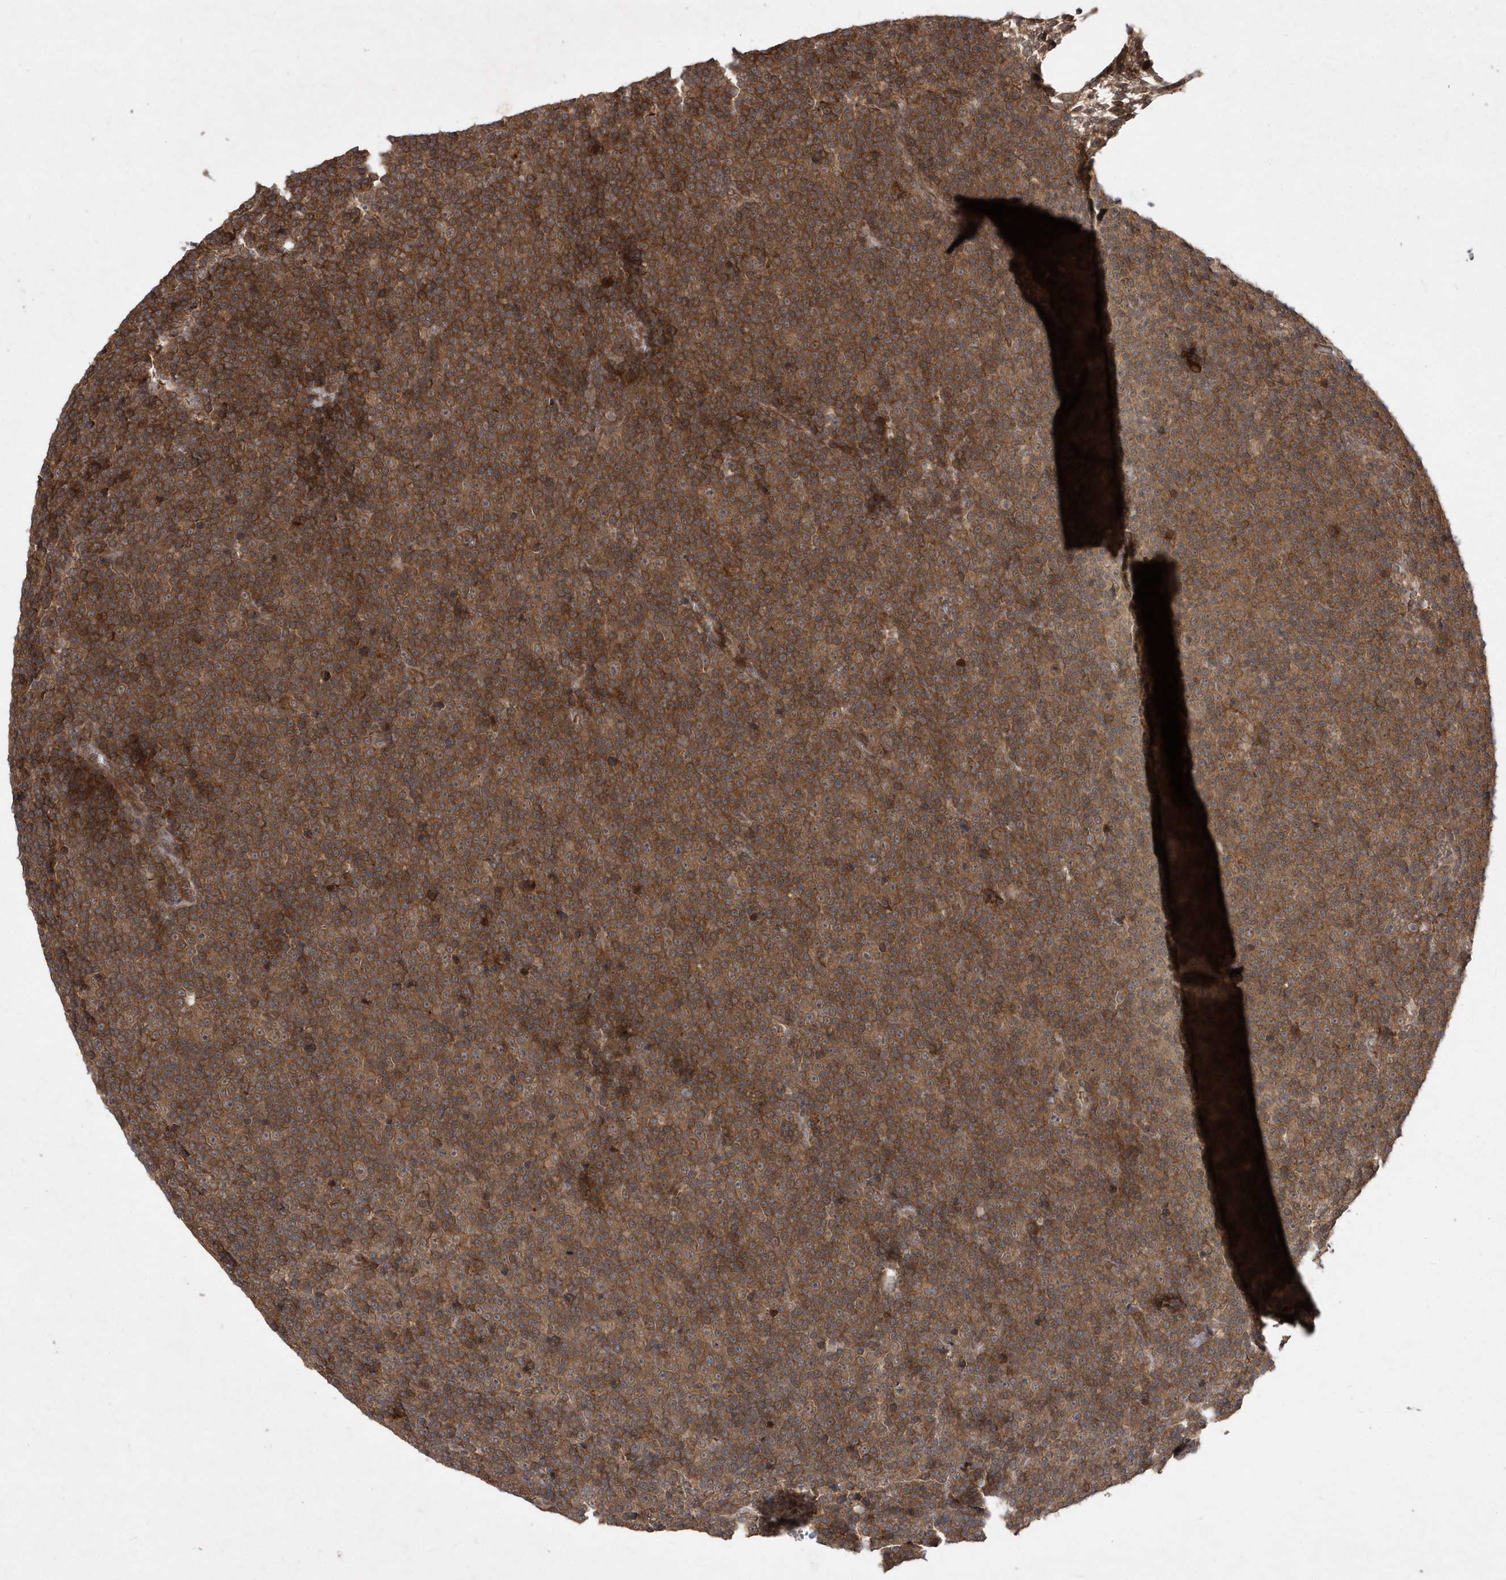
{"staining": {"intensity": "moderate", "quantity": ">75%", "location": "cytoplasmic/membranous"}, "tissue": "lymphoma", "cell_type": "Tumor cells", "image_type": "cancer", "snomed": [{"axis": "morphology", "description": "Malignant lymphoma, non-Hodgkin's type, Low grade"}, {"axis": "topography", "description": "Lymph node"}], "caption": "IHC staining of low-grade malignant lymphoma, non-Hodgkin's type, which exhibits medium levels of moderate cytoplasmic/membranous staining in approximately >75% of tumor cells indicating moderate cytoplasmic/membranous protein expression. The staining was performed using DAB (3,3'-diaminobenzidine) (brown) for protein detection and nuclei were counterstained in hematoxylin (blue).", "gene": "GFM2", "patient": {"sex": "female", "age": 67}}